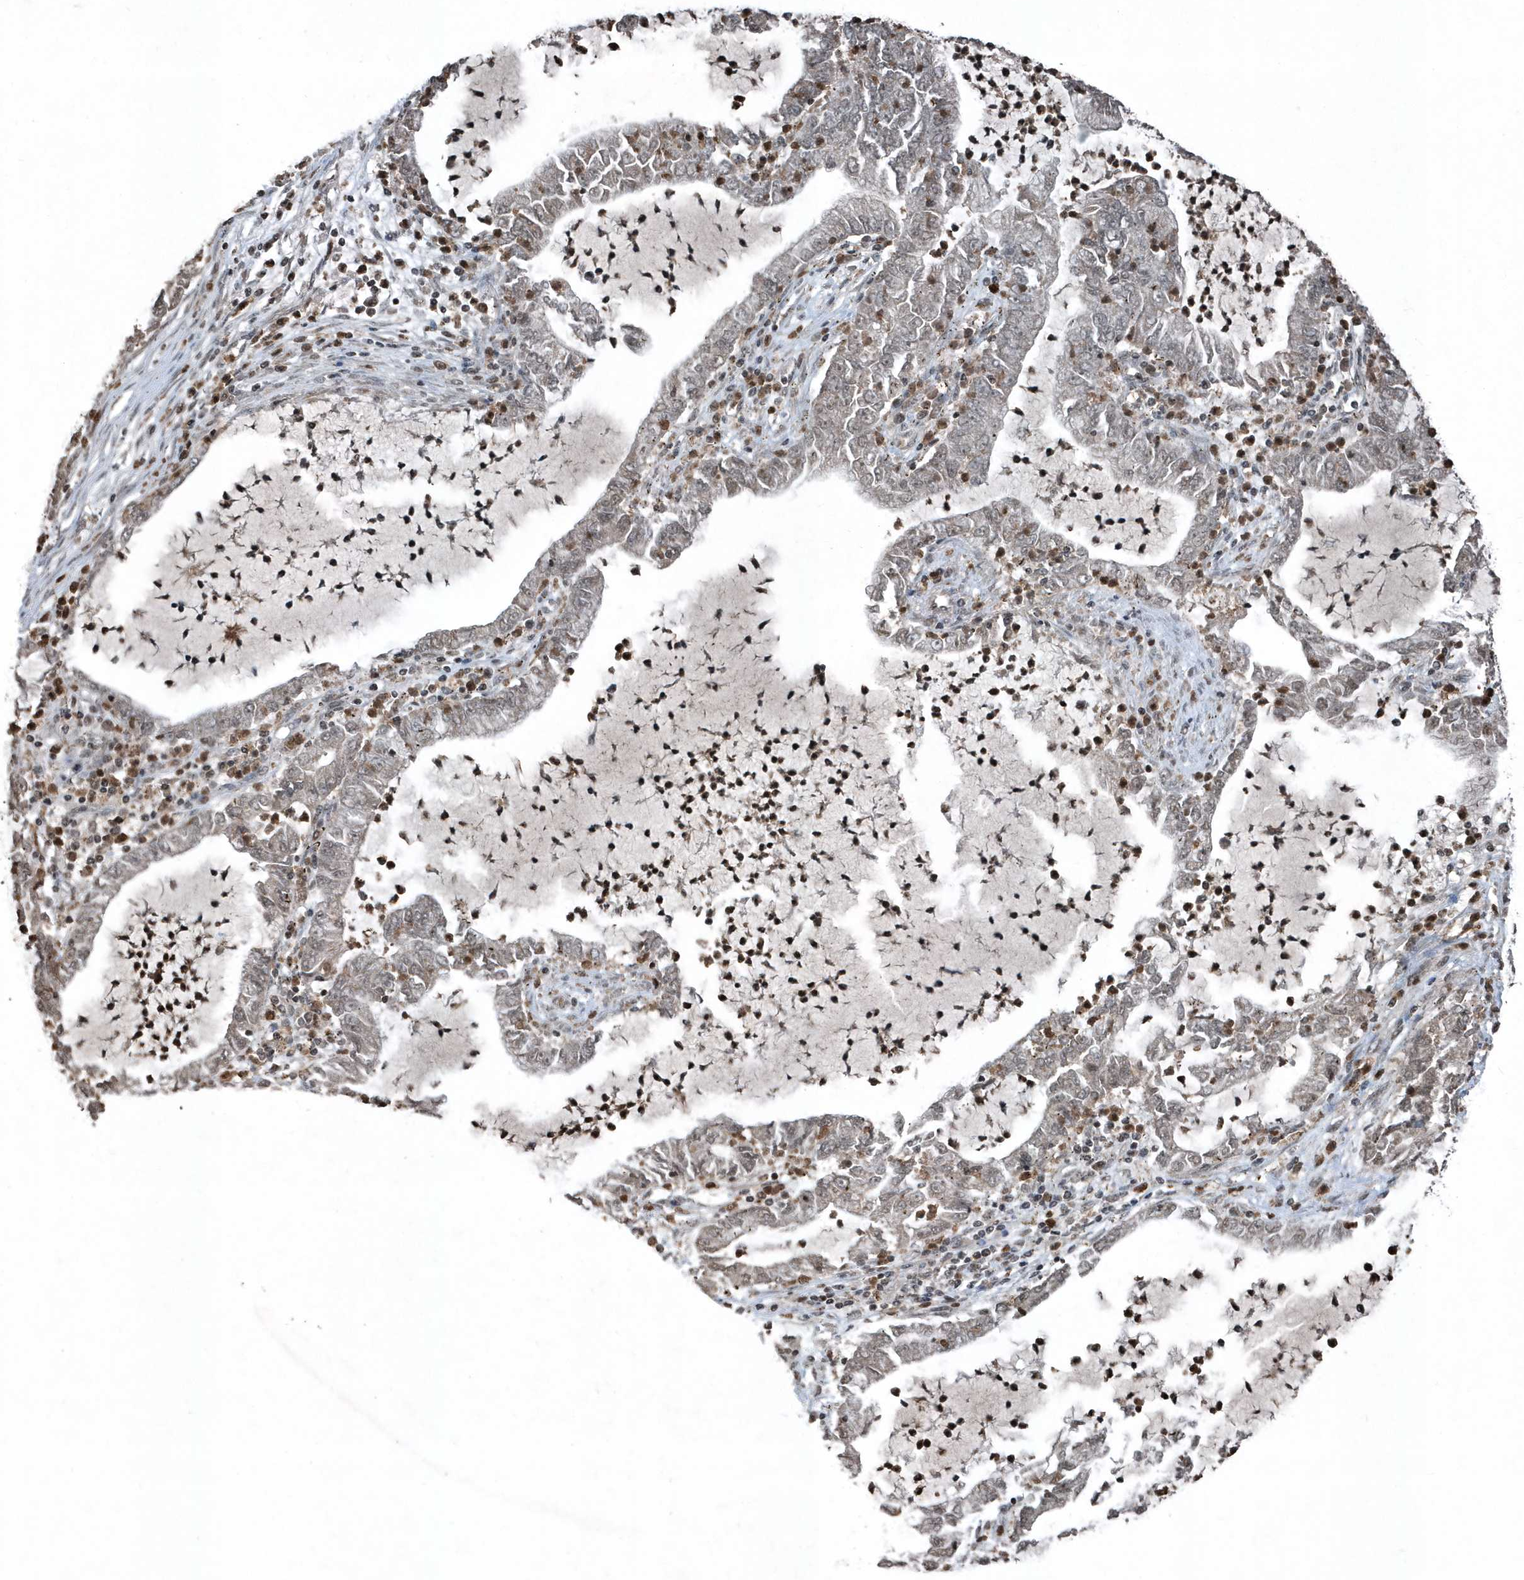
{"staining": {"intensity": "negative", "quantity": "none", "location": "none"}, "tissue": "lung cancer", "cell_type": "Tumor cells", "image_type": "cancer", "snomed": [{"axis": "morphology", "description": "Adenocarcinoma, NOS"}, {"axis": "topography", "description": "Lung"}], "caption": "Tumor cells are negative for protein expression in human lung cancer.", "gene": "EIF2B1", "patient": {"sex": "female", "age": 51}}